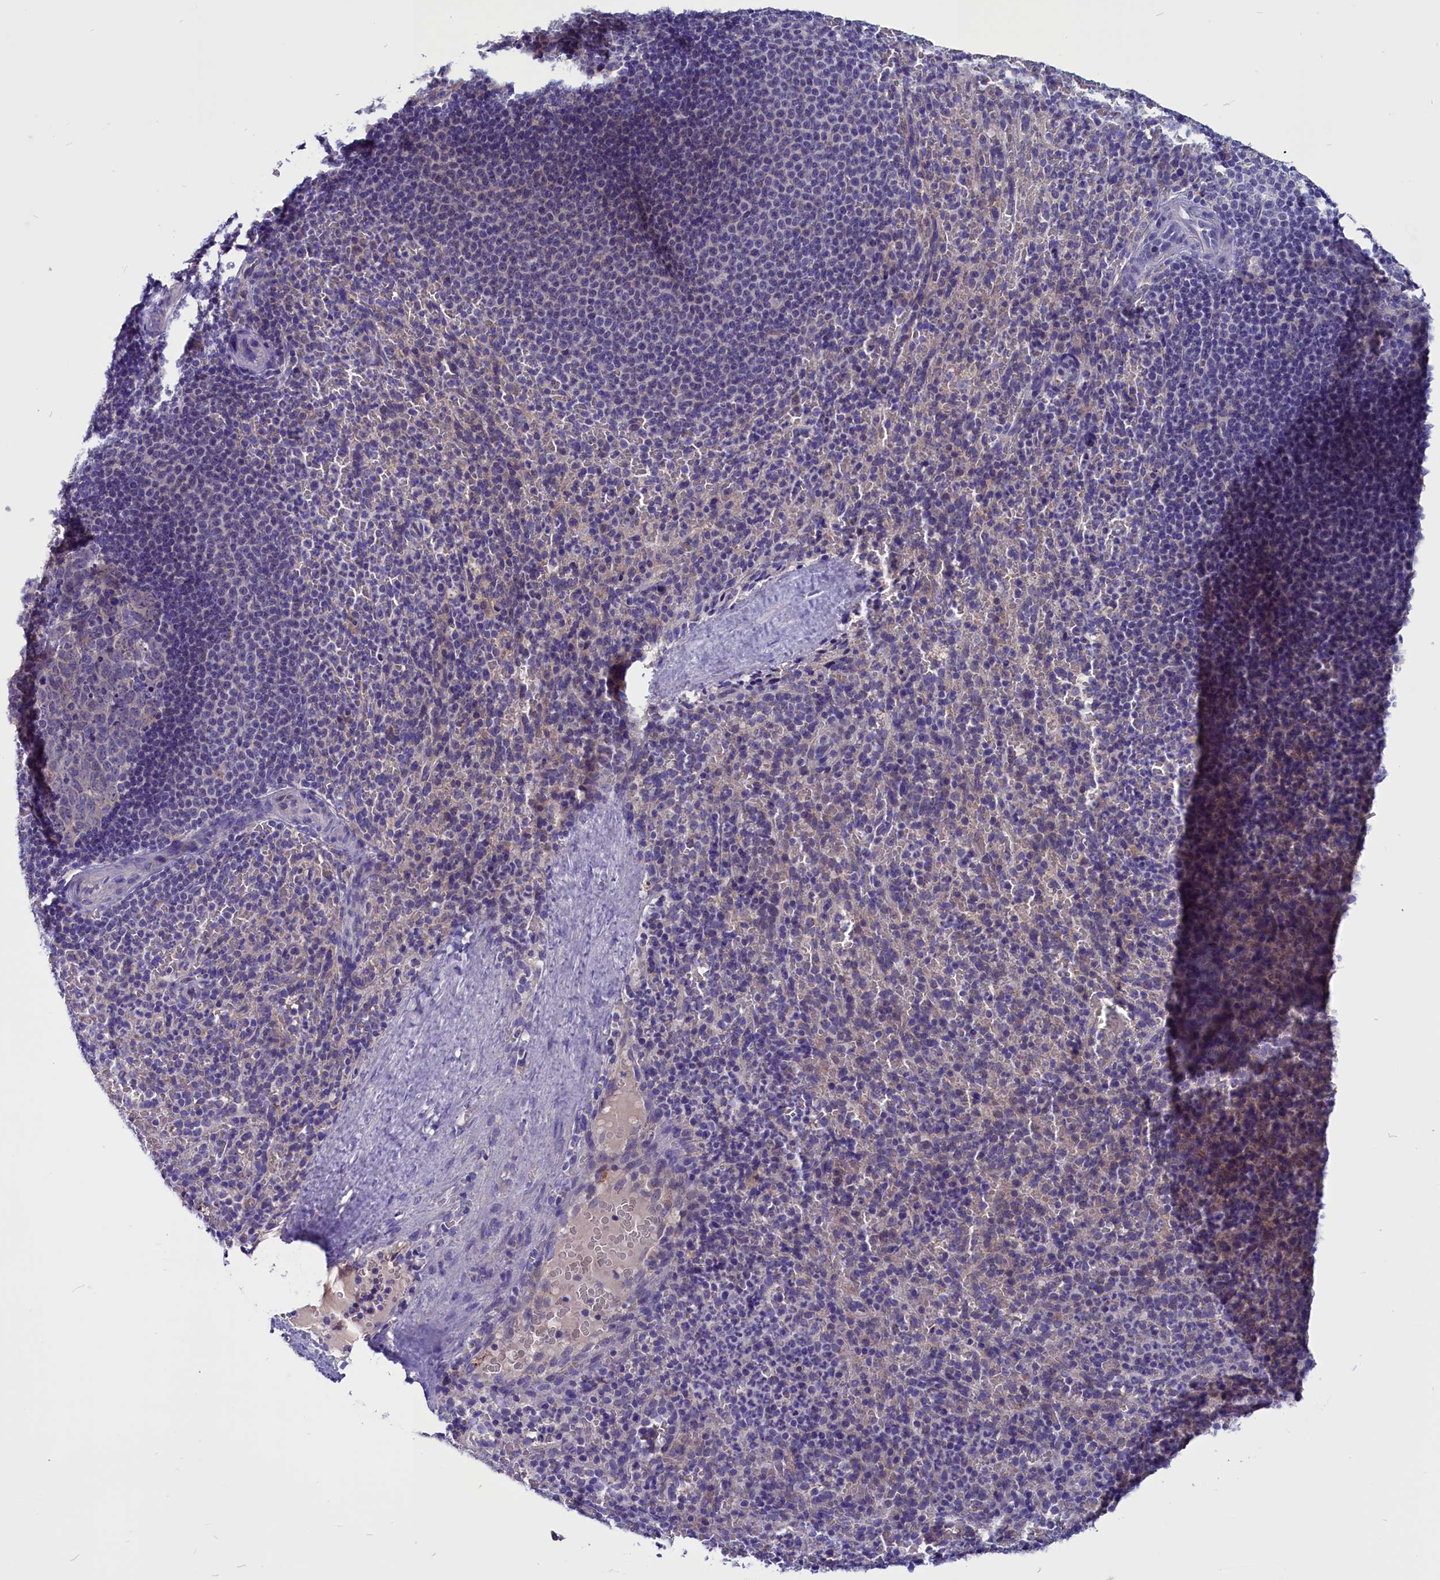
{"staining": {"intensity": "negative", "quantity": "none", "location": "none"}, "tissue": "spleen", "cell_type": "Cells in red pulp", "image_type": "normal", "snomed": [{"axis": "morphology", "description": "Normal tissue, NOS"}, {"axis": "topography", "description": "Spleen"}], "caption": "High power microscopy photomicrograph of an immunohistochemistry micrograph of unremarkable spleen, revealing no significant expression in cells in red pulp.", "gene": "CCBE1", "patient": {"sex": "female", "age": 21}}